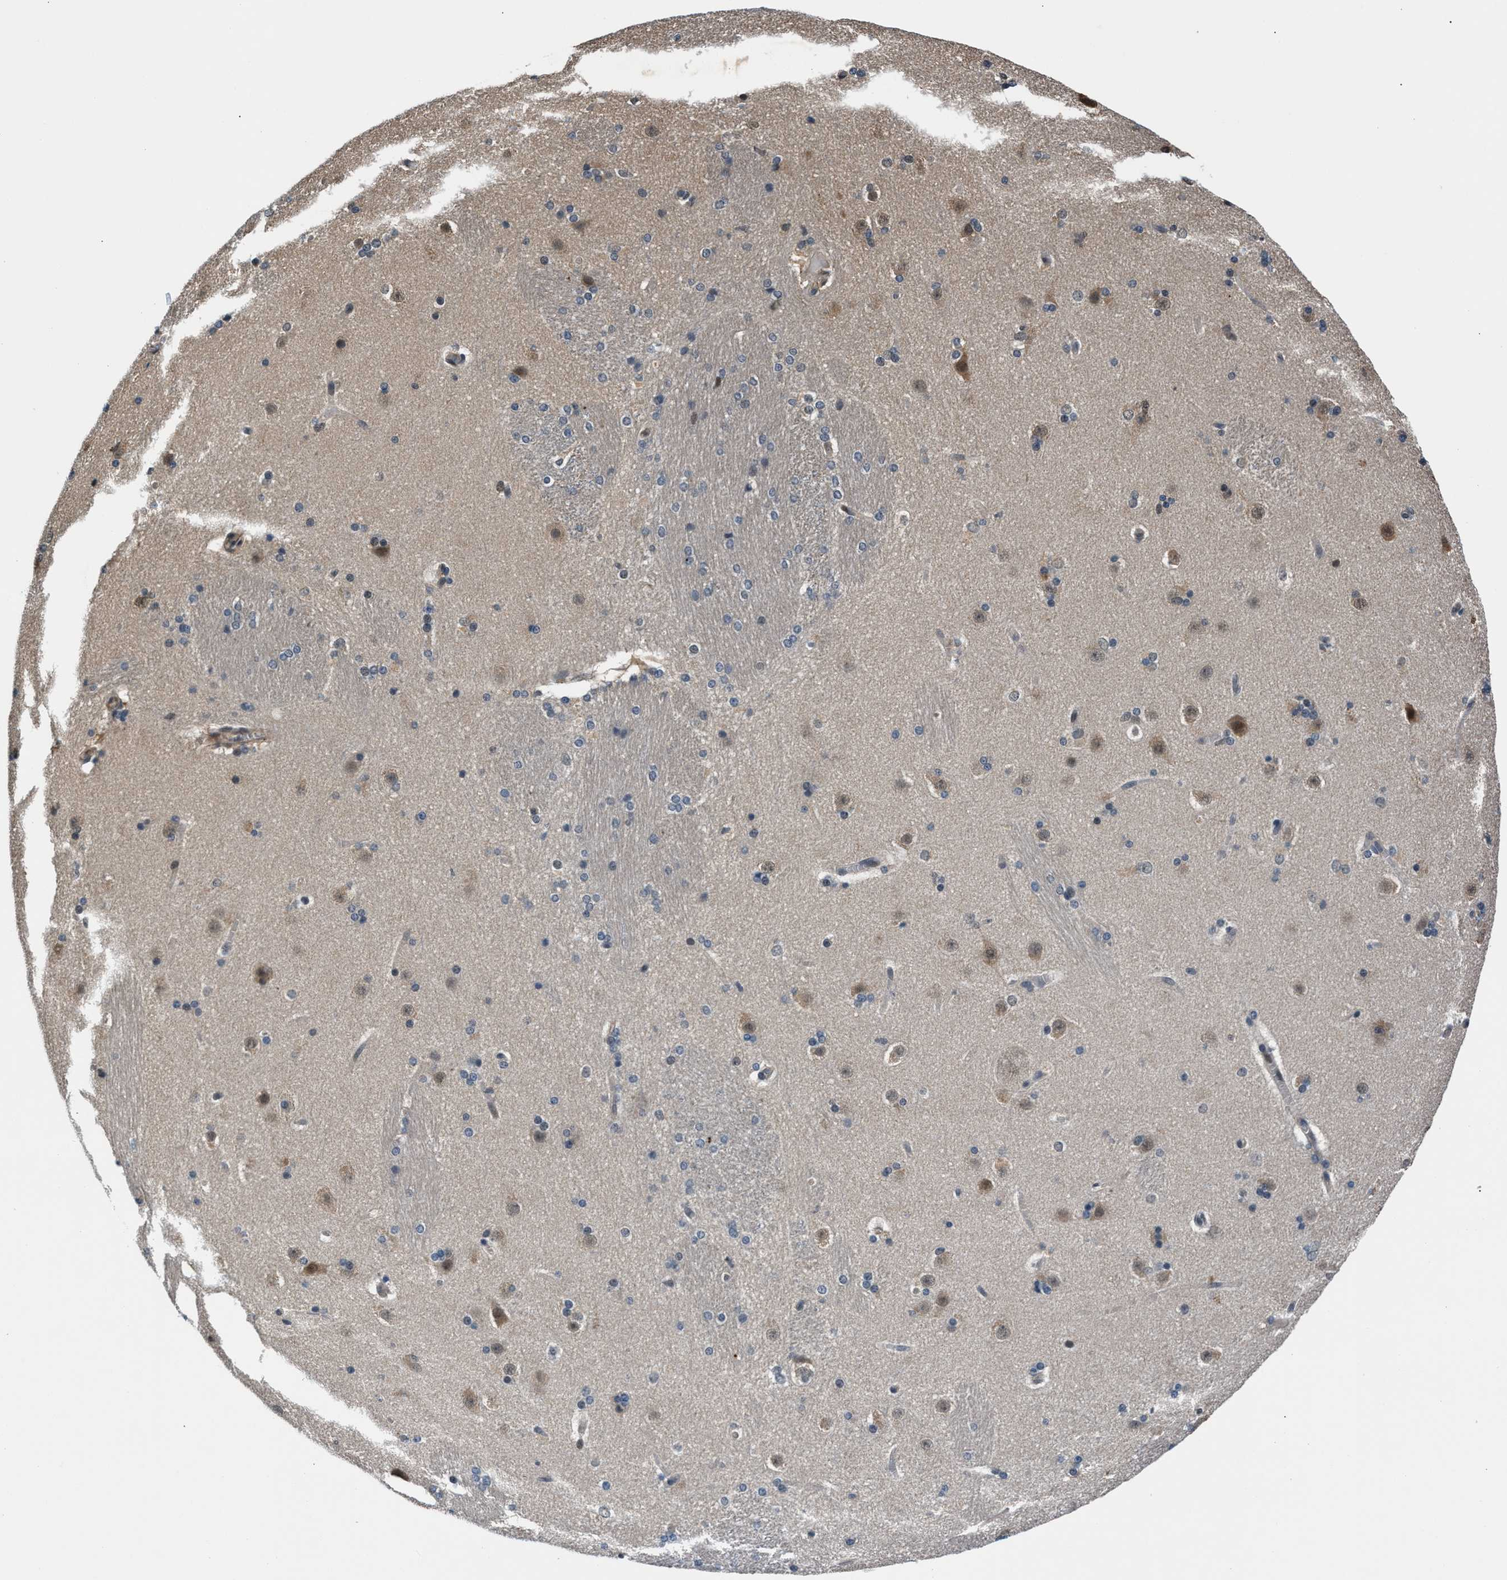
{"staining": {"intensity": "weak", "quantity": "<25%", "location": "cytoplasmic/membranous"}, "tissue": "caudate", "cell_type": "Glial cells", "image_type": "normal", "snomed": [{"axis": "morphology", "description": "Normal tissue, NOS"}, {"axis": "topography", "description": "Lateral ventricle wall"}], "caption": "A histopathology image of human caudate is negative for staining in glial cells. The staining is performed using DAB brown chromogen with nuclei counter-stained in using hematoxylin.", "gene": "RBM33", "patient": {"sex": "female", "age": 19}}